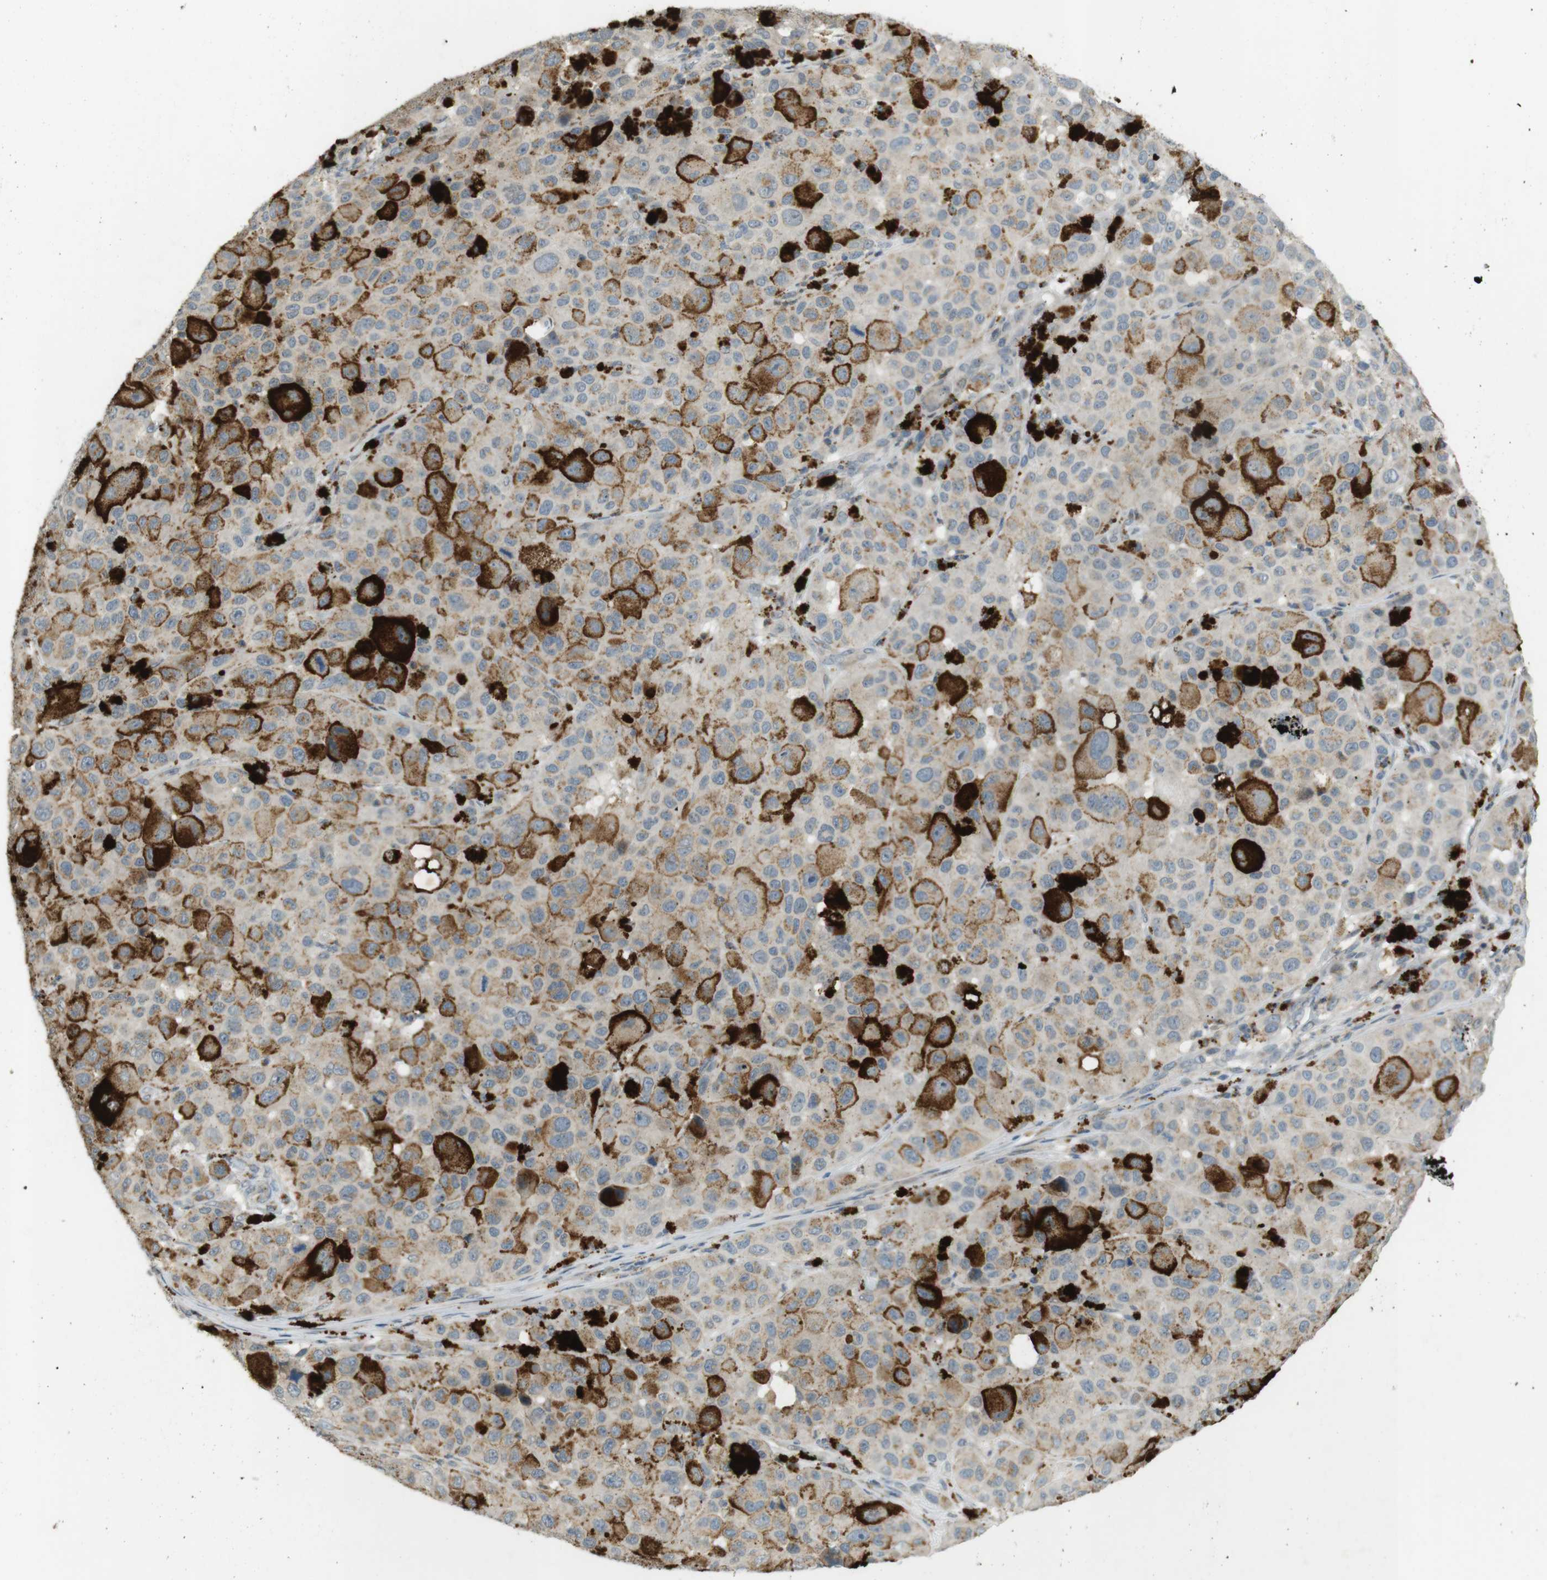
{"staining": {"intensity": "weak", "quantity": ">75%", "location": "cytoplasmic/membranous"}, "tissue": "melanoma", "cell_type": "Tumor cells", "image_type": "cancer", "snomed": [{"axis": "morphology", "description": "Malignant melanoma, NOS"}, {"axis": "topography", "description": "Skin"}], "caption": "Tumor cells show weak cytoplasmic/membranous positivity in about >75% of cells in malignant melanoma.", "gene": "UGT8", "patient": {"sex": "male", "age": 96}}